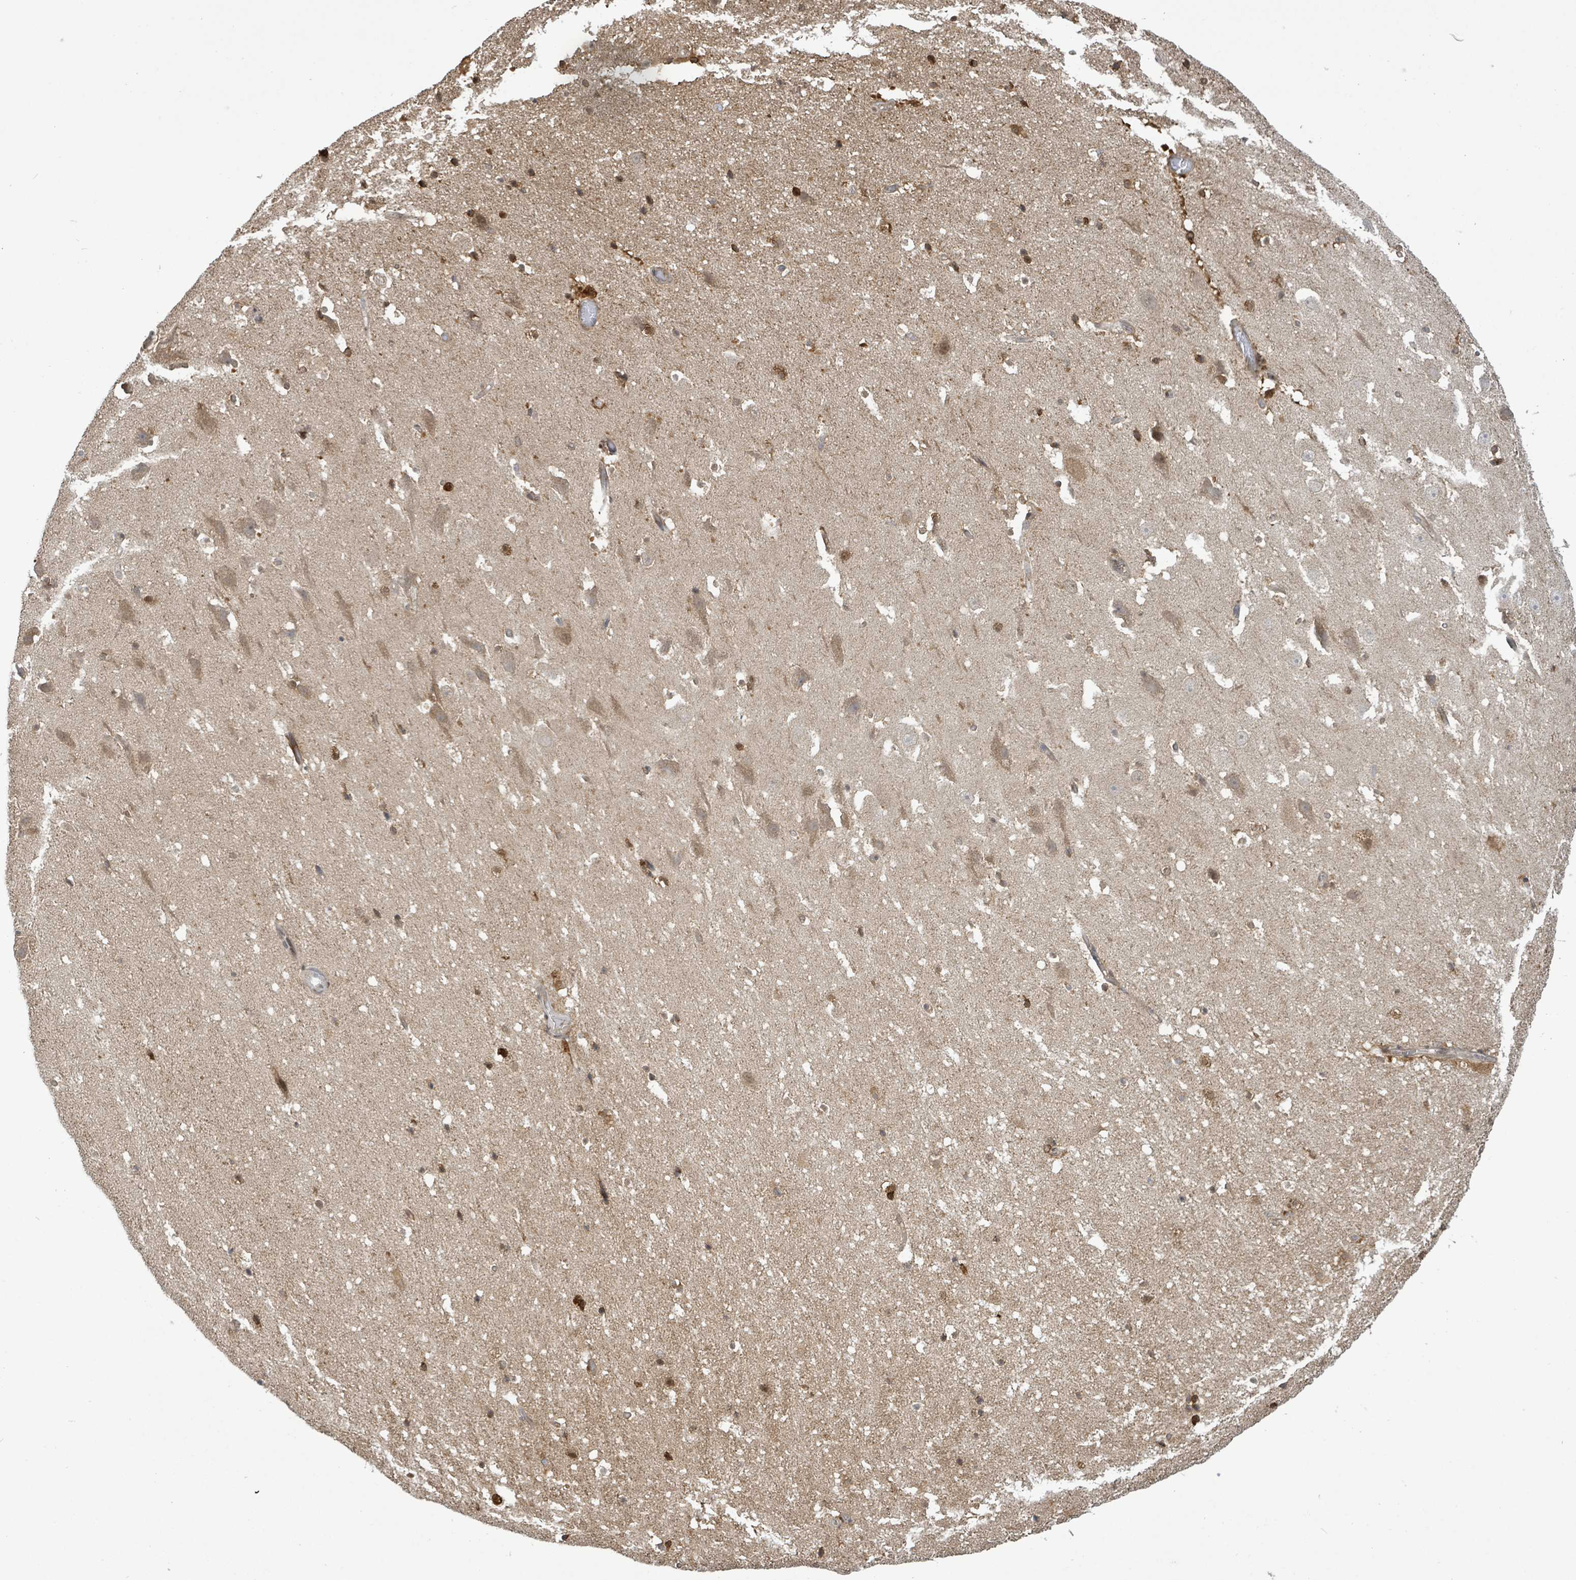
{"staining": {"intensity": "moderate", "quantity": "25%-75%", "location": "cytoplasmic/membranous"}, "tissue": "hippocampus", "cell_type": "Glial cells", "image_type": "normal", "snomed": [{"axis": "morphology", "description": "Normal tissue, NOS"}, {"axis": "topography", "description": "Hippocampus"}], "caption": "A histopathology image of hippocampus stained for a protein demonstrates moderate cytoplasmic/membranous brown staining in glial cells. (brown staining indicates protein expression, while blue staining denotes nuclei).", "gene": "FBXO6", "patient": {"sex": "male", "age": 37}}